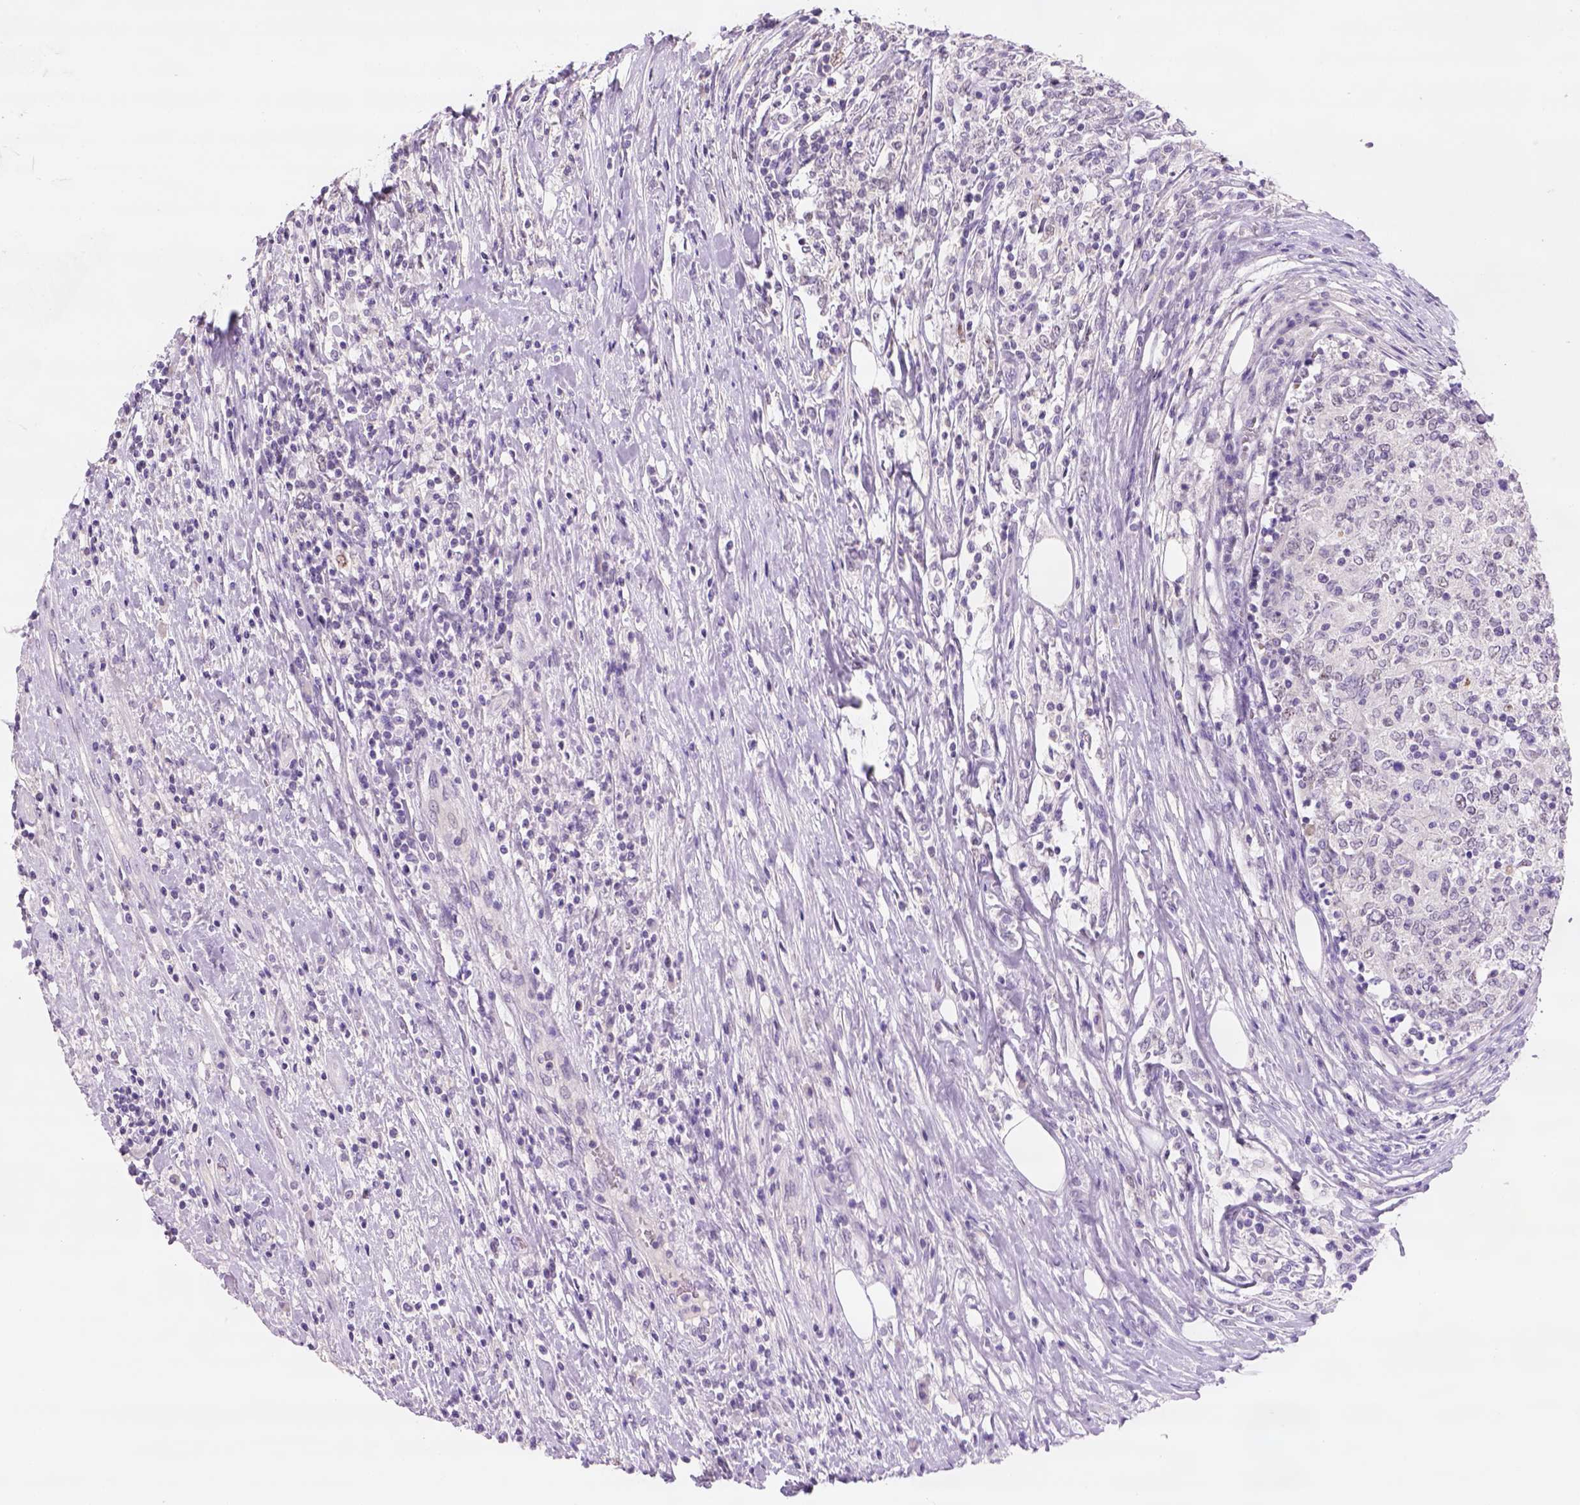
{"staining": {"intensity": "negative", "quantity": "none", "location": "none"}, "tissue": "lymphoma", "cell_type": "Tumor cells", "image_type": "cancer", "snomed": [{"axis": "morphology", "description": "Malignant lymphoma, non-Hodgkin's type, High grade"}, {"axis": "topography", "description": "Lymph node"}], "caption": "Lymphoma stained for a protein using immunohistochemistry shows no positivity tumor cells.", "gene": "ZMAT4", "patient": {"sex": "female", "age": 84}}